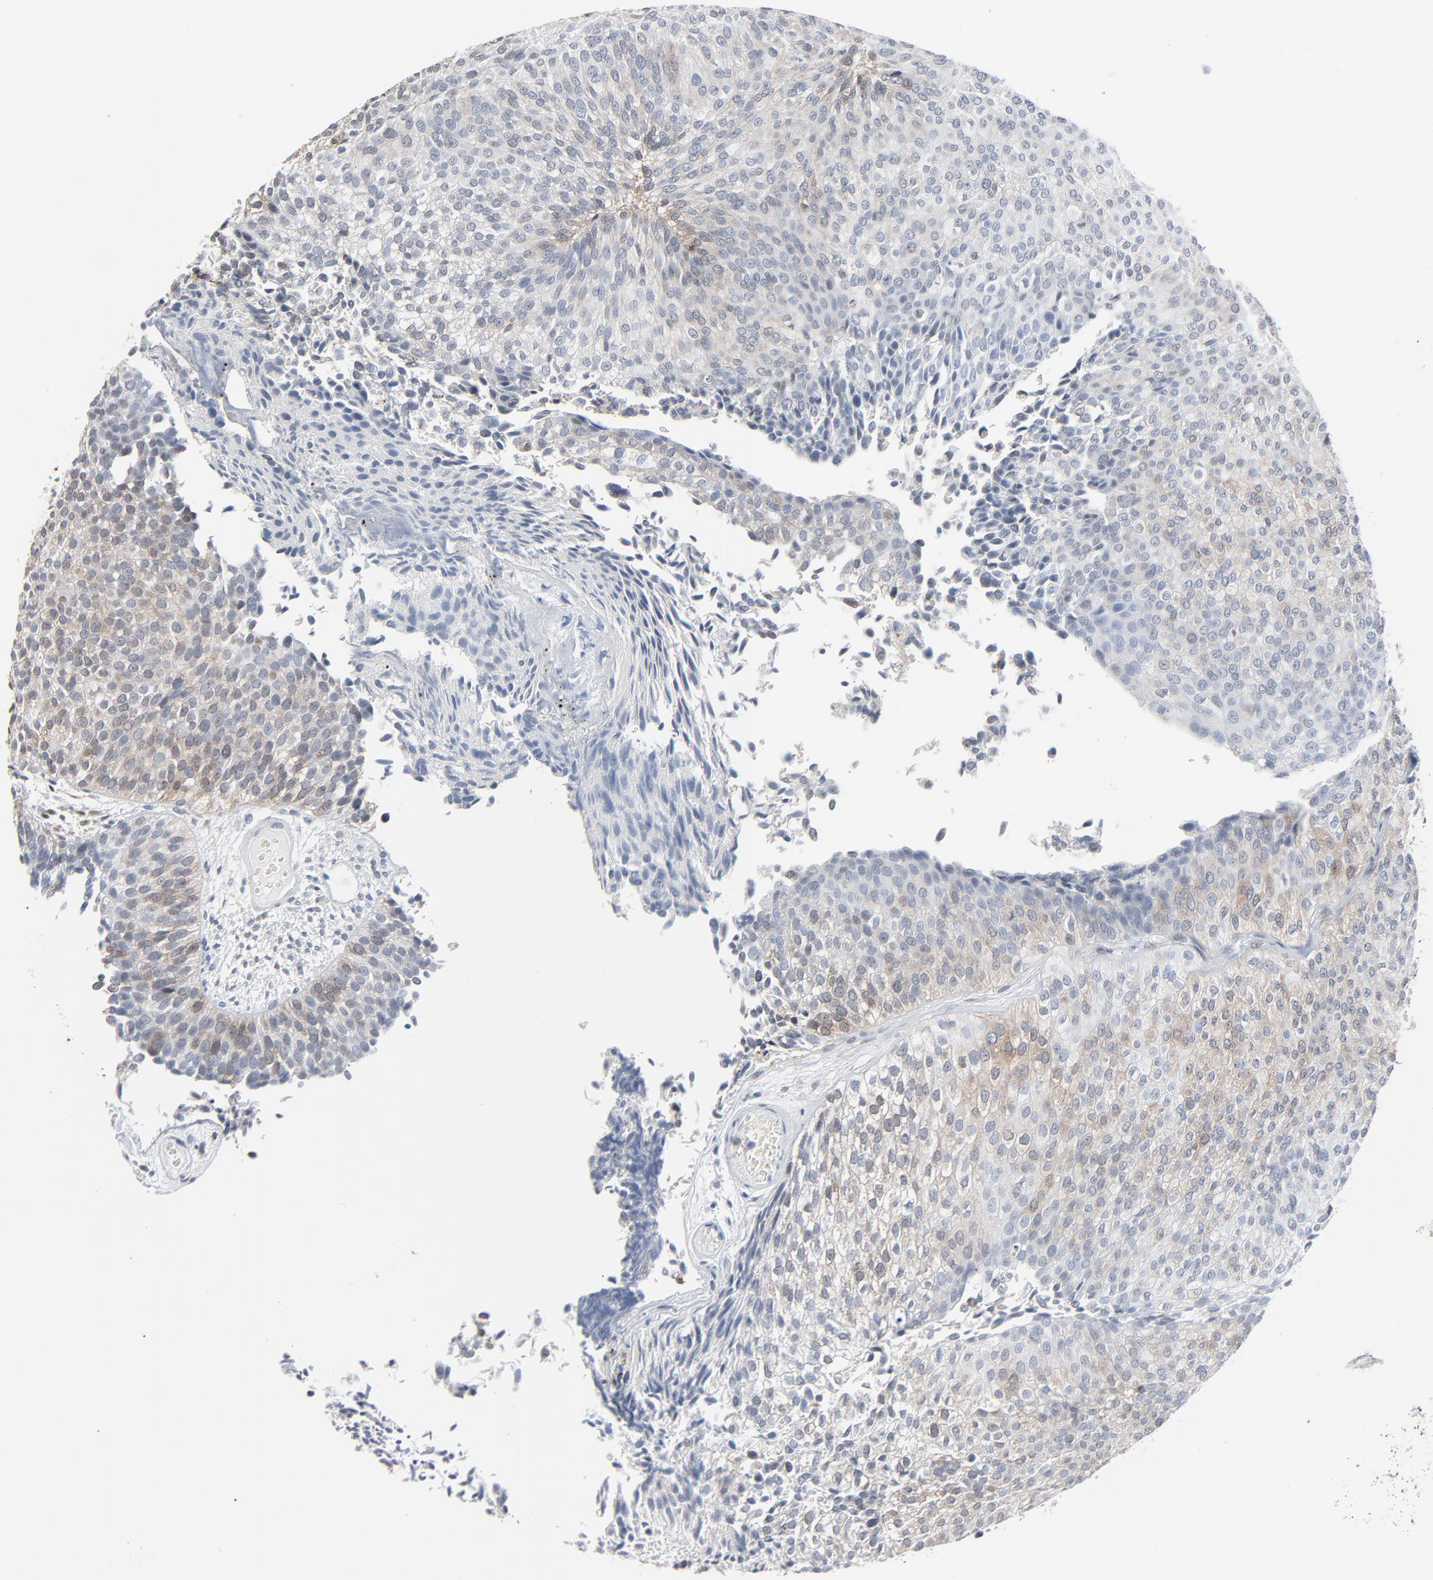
{"staining": {"intensity": "weak", "quantity": "25%-75%", "location": "cytoplasmic/membranous"}, "tissue": "urothelial cancer", "cell_type": "Tumor cells", "image_type": "cancer", "snomed": [{"axis": "morphology", "description": "Urothelial carcinoma, Low grade"}, {"axis": "topography", "description": "Urinary bladder"}], "caption": "Protein expression analysis of human urothelial cancer reveals weak cytoplasmic/membranous staining in approximately 25%-75% of tumor cells. (Stains: DAB in brown, nuclei in blue, Microscopy: brightfield microscopy at high magnification).", "gene": "PHGDH", "patient": {"sex": "male", "age": 84}}